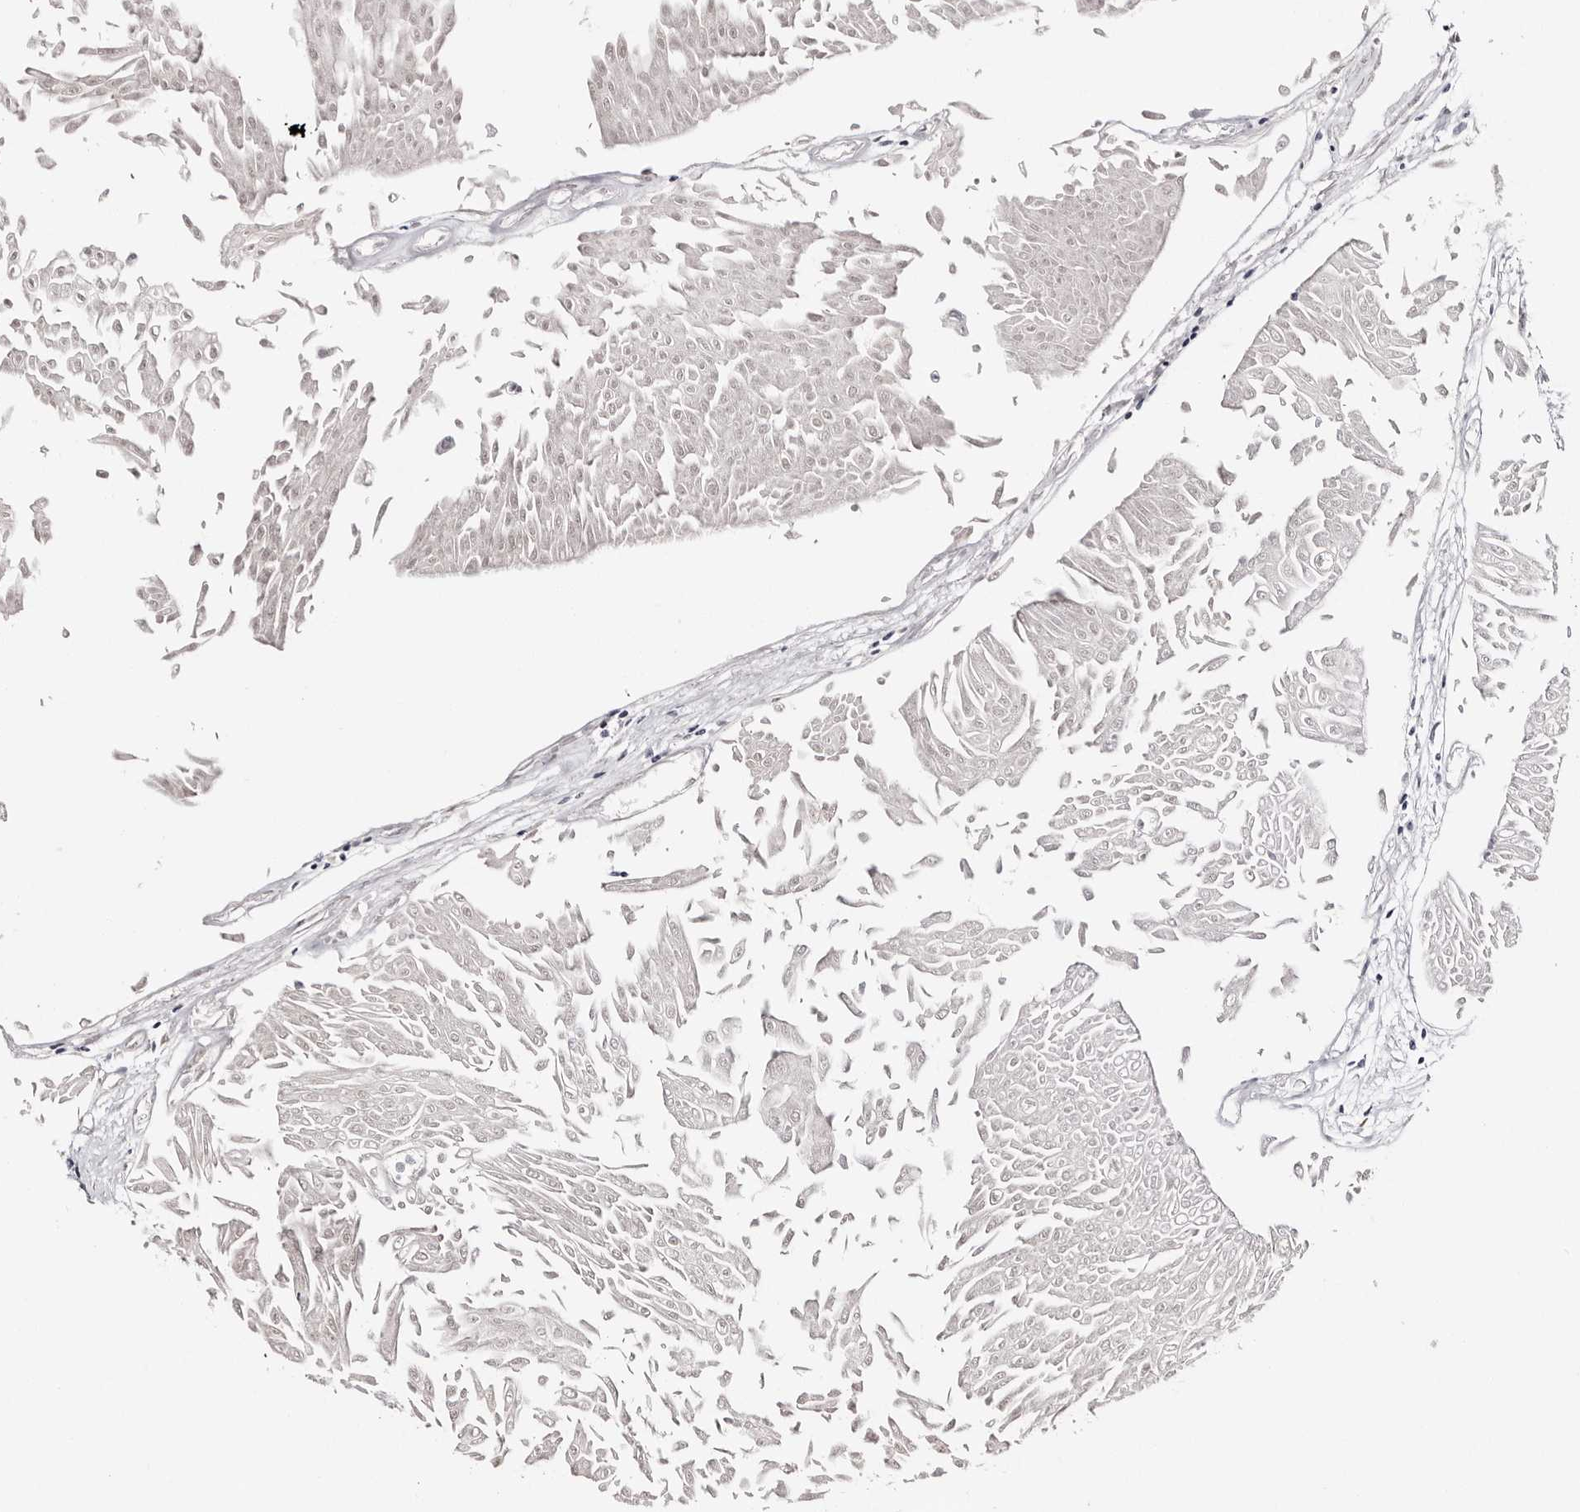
{"staining": {"intensity": "negative", "quantity": "none", "location": "none"}, "tissue": "urothelial cancer", "cell_type": "Tumor cells", "image_type": "cancer", "snomed": [{"axis": "morphology", "description": "Urothelial carcinoma, Low grade"}, {"axis": "topography", "description": "Urinary bladder"}], "caption": "High magnification brightfield microscopy of urothelial cancer stained with DAB (brown) and counterstained with hematoxylin (blue): tumor cells show no significant staining.", "gene": "ROM1", "patient": {"sex": "male", "age": 67}}